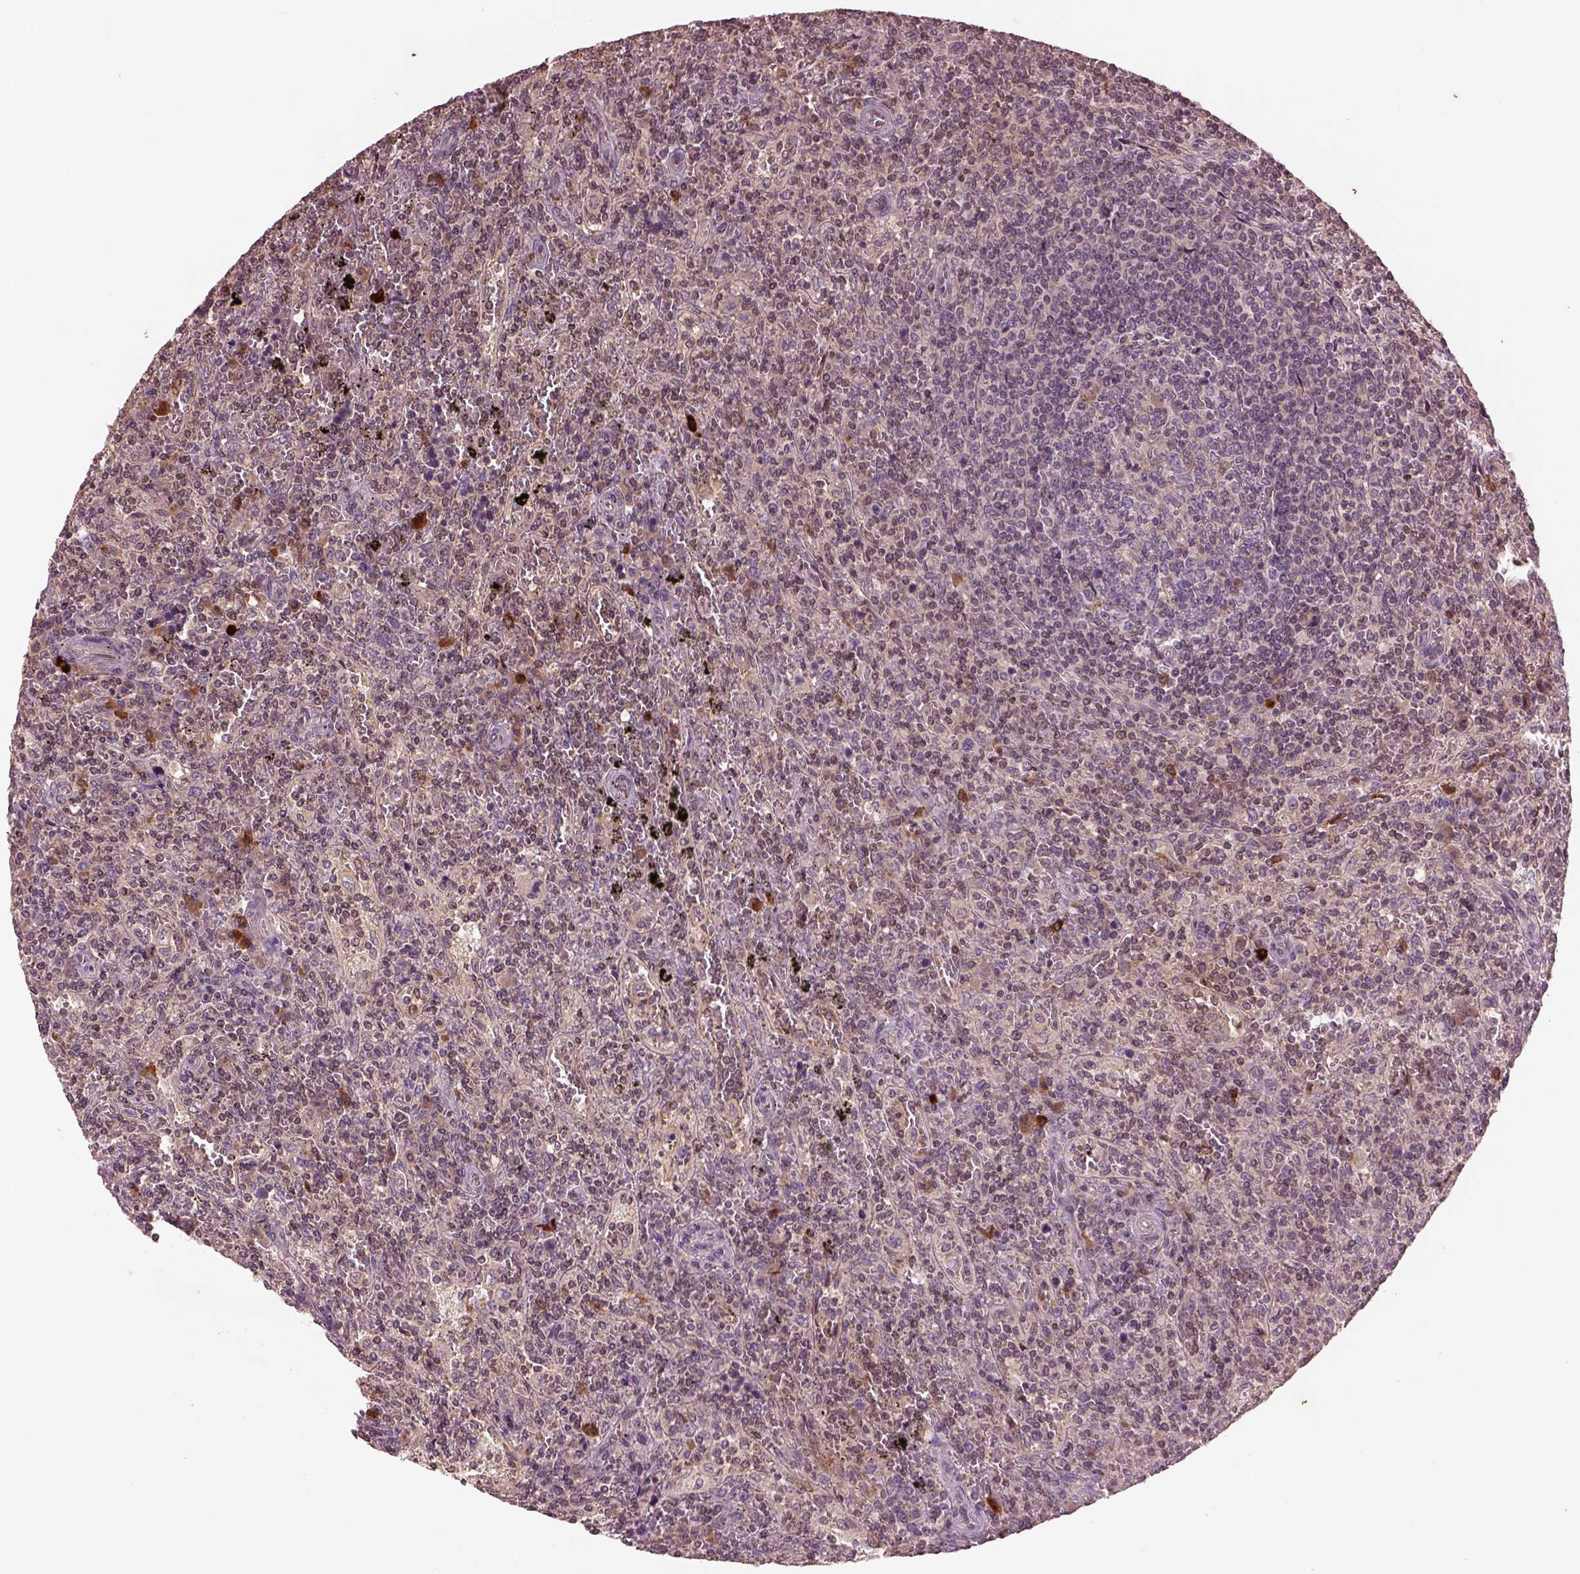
{"staining": {"intensity": "negative", "quantity": "none", "location": "none"}, "tissue": "lymphoma", "cell_type": "Tumor cells", "image_type": "cancer", "snomed": [{"axis": "morphology", "description": "Malignant lymphoma, non-Hodgkin's type, Low grade"}, {"axis": "topography", "description": "Spleen"}], "caption": "Immunohistochemical staining of human lymphoma demonstrates no significant positivity in tumor cells.", "gene": "PTX4", "patient": {"sex": "male", "age": 62}}